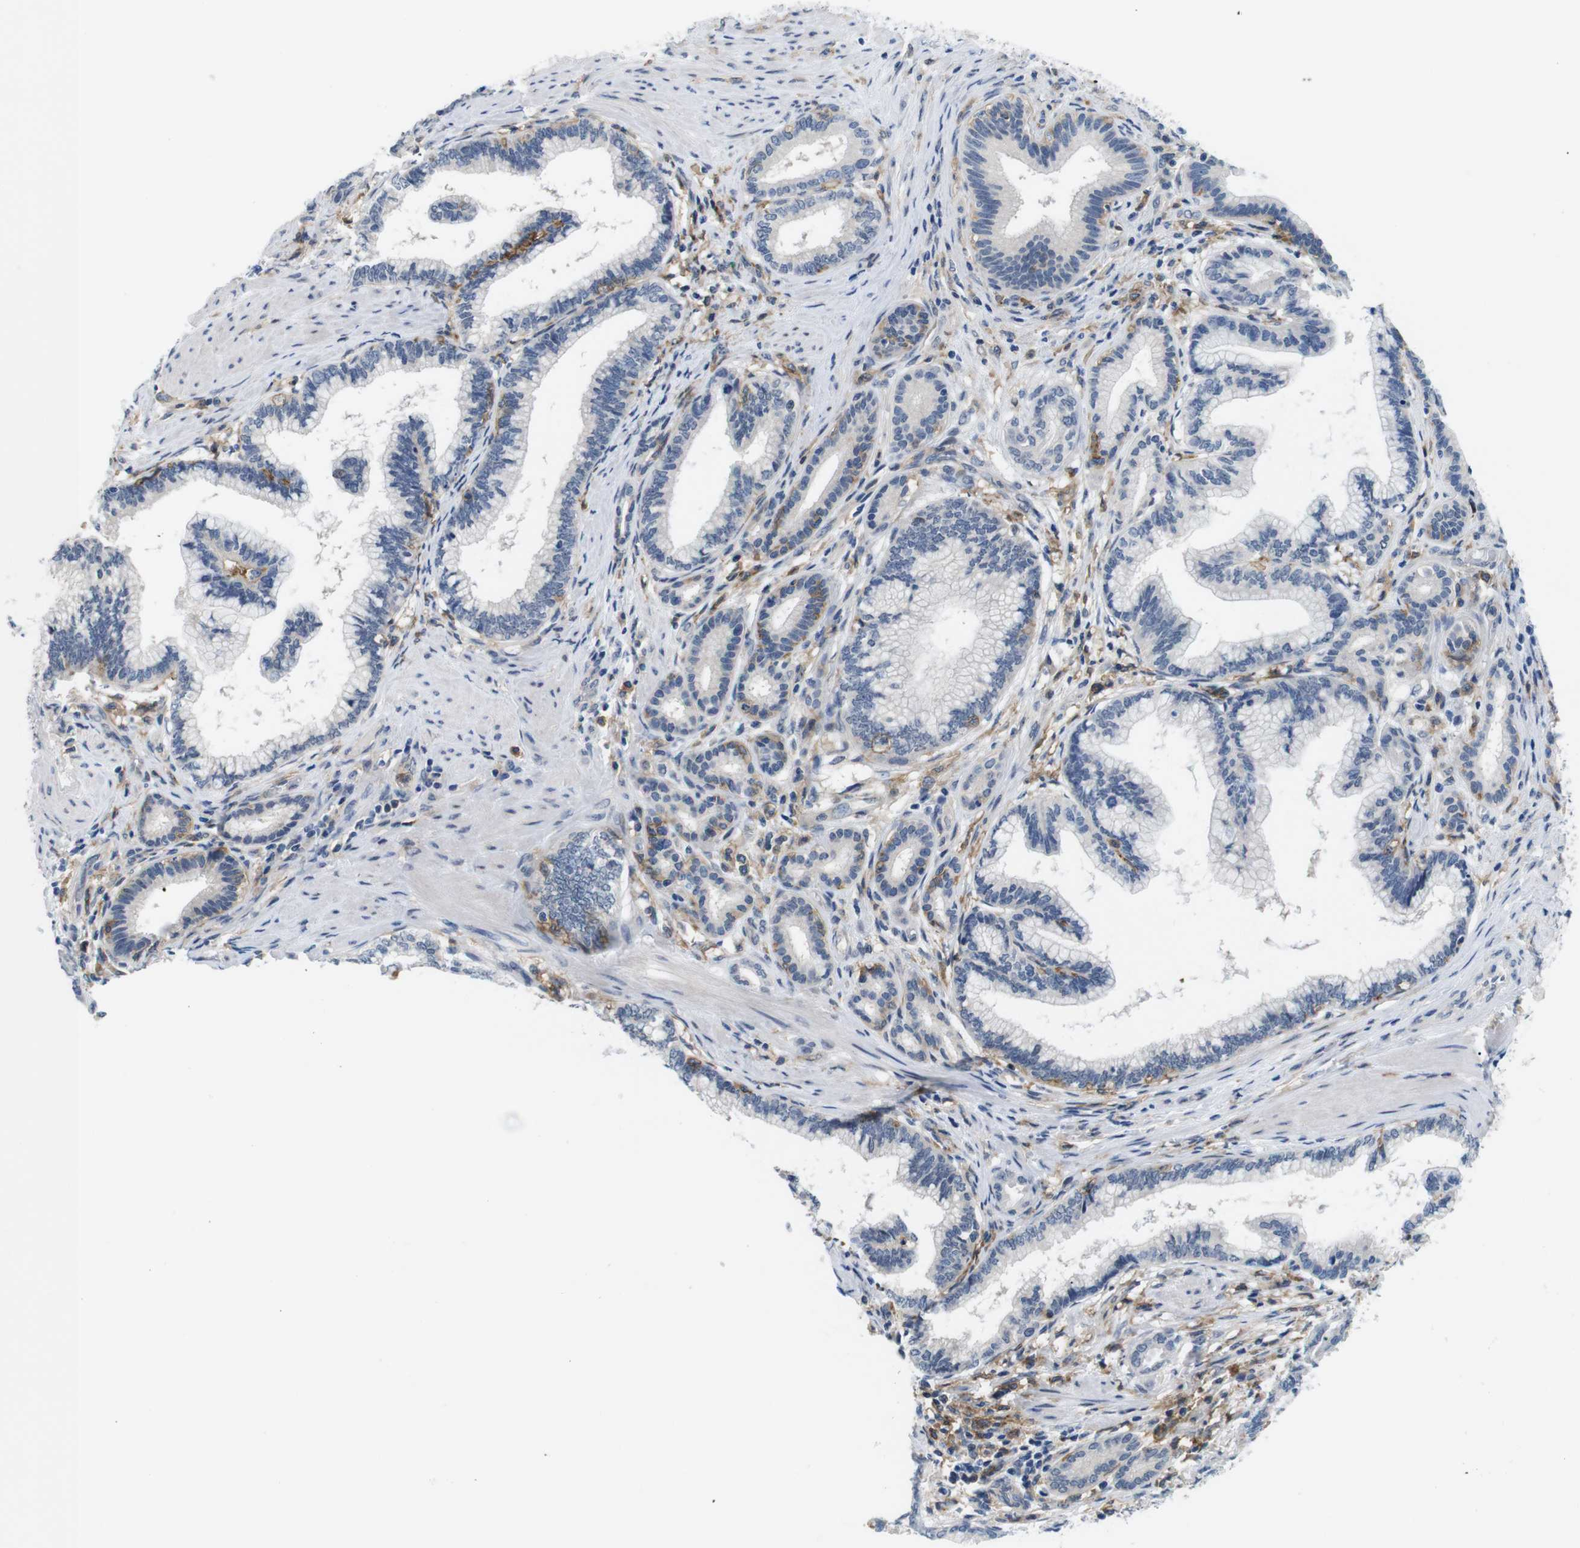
{"staining": {"intensity": "negative", "quantity": "none", "location": "none"}, "tissue": "pancreatic cancer", "cell_type": "Tumor cells", "image_type": "cancer", "snomed": [{"axis": "morphology", "description": "Adenocarcinoma, NOS"}, {"axis": "topography", "description": "Pancreas"}], "caption": "This is a photomicrograph of immunohistochemistry staining of pancreatic cancer (adenocarcinoma), which shows no staining in tumor cells. (Immunohistochemistry (ihc), brightfield microscopy, high magnification).", "gene": "CD300C", "patient": {"sex": "female", "age": 64}}